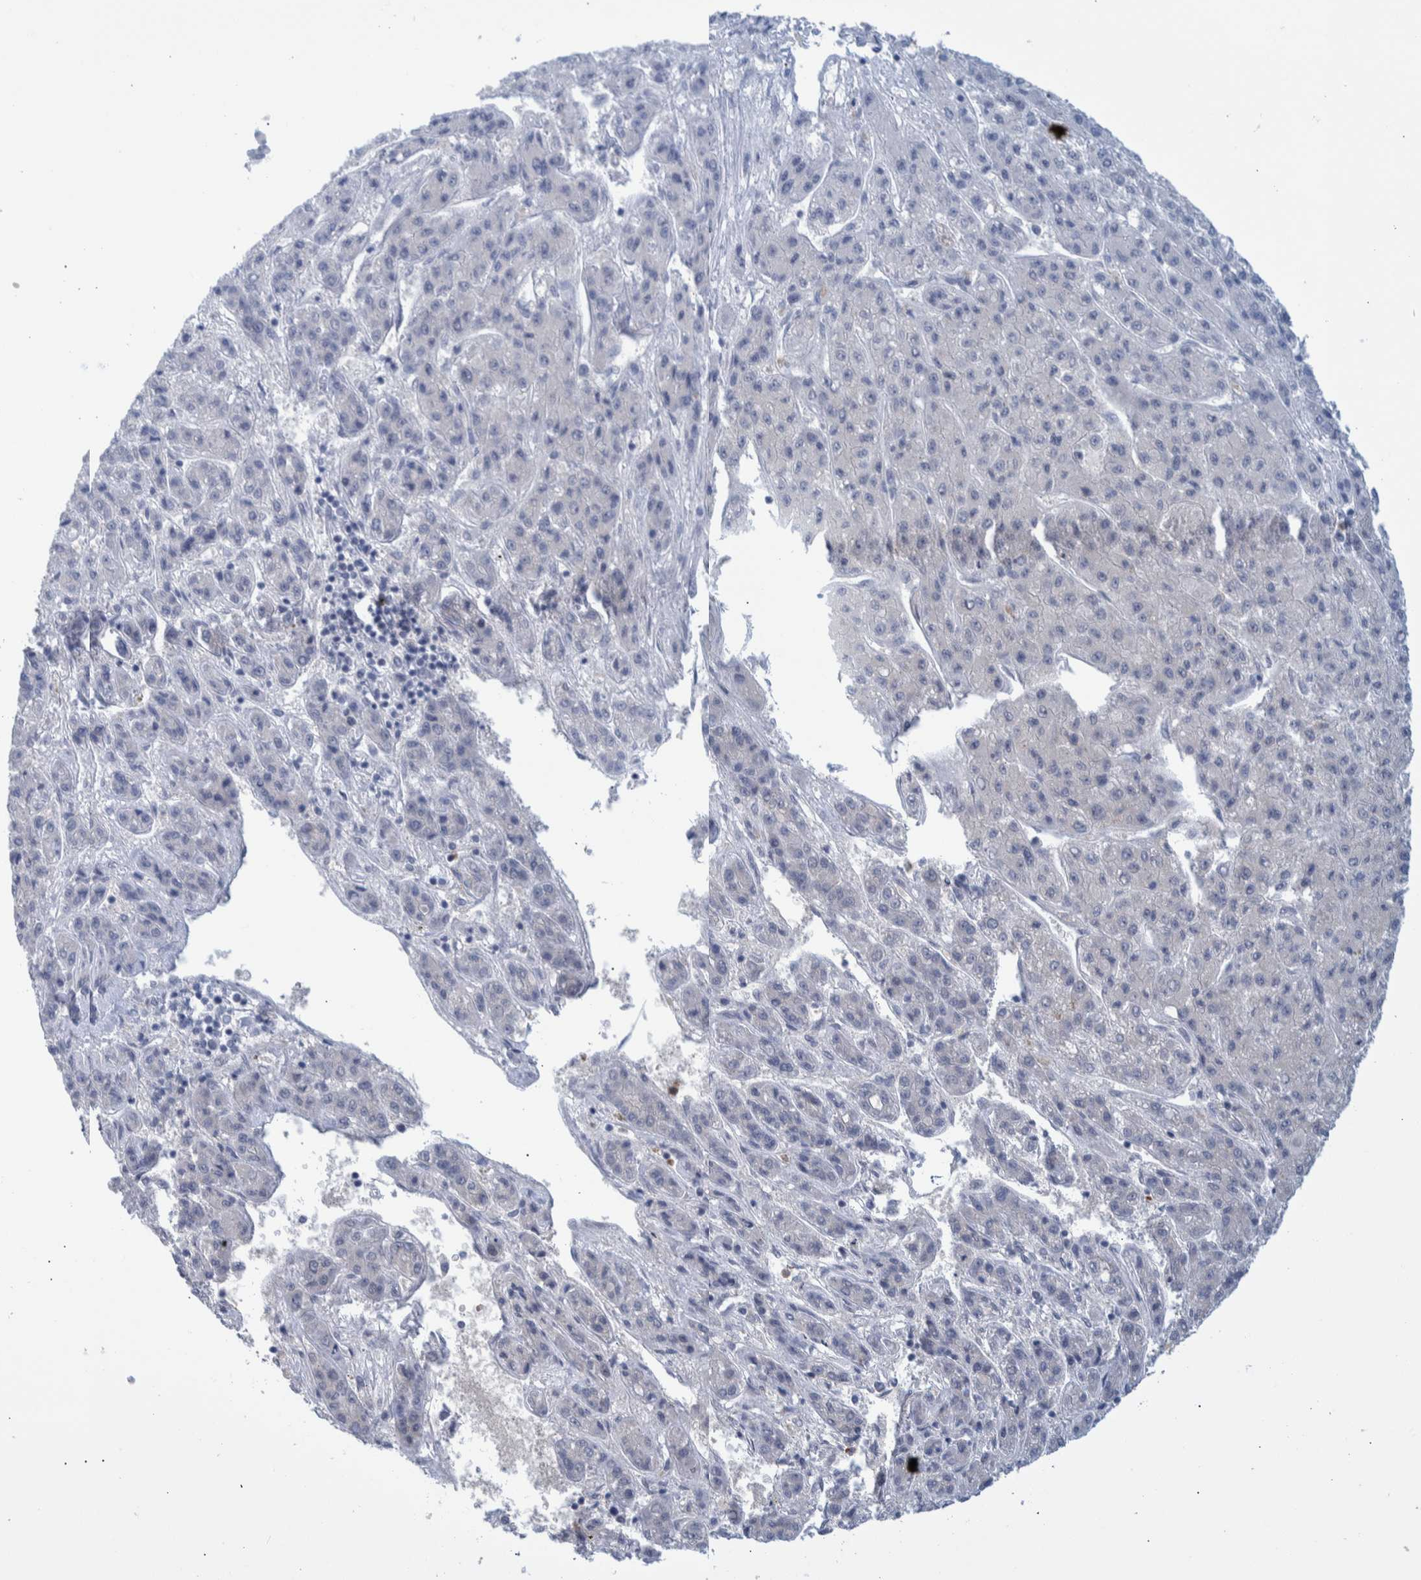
{"staining": {"intensity": "negative", "quantity": "none", "location": "none"}, "tissue": "liver cancer", "cell_type": "Tumor cells", "image_type": "cancer", "snomed": [{"axis": "morphology", "description": "Carcinoma, Hepatocellular, NOS"}, {"axis": "topography", "description": "Liver"}], "caption": "Micrograph shows no protein positivity in tumor cells of hepatocellular carcinoma (liver) tissue.", "gene": "ESRP1", "patient": {"sex": "male", "age": 70}}